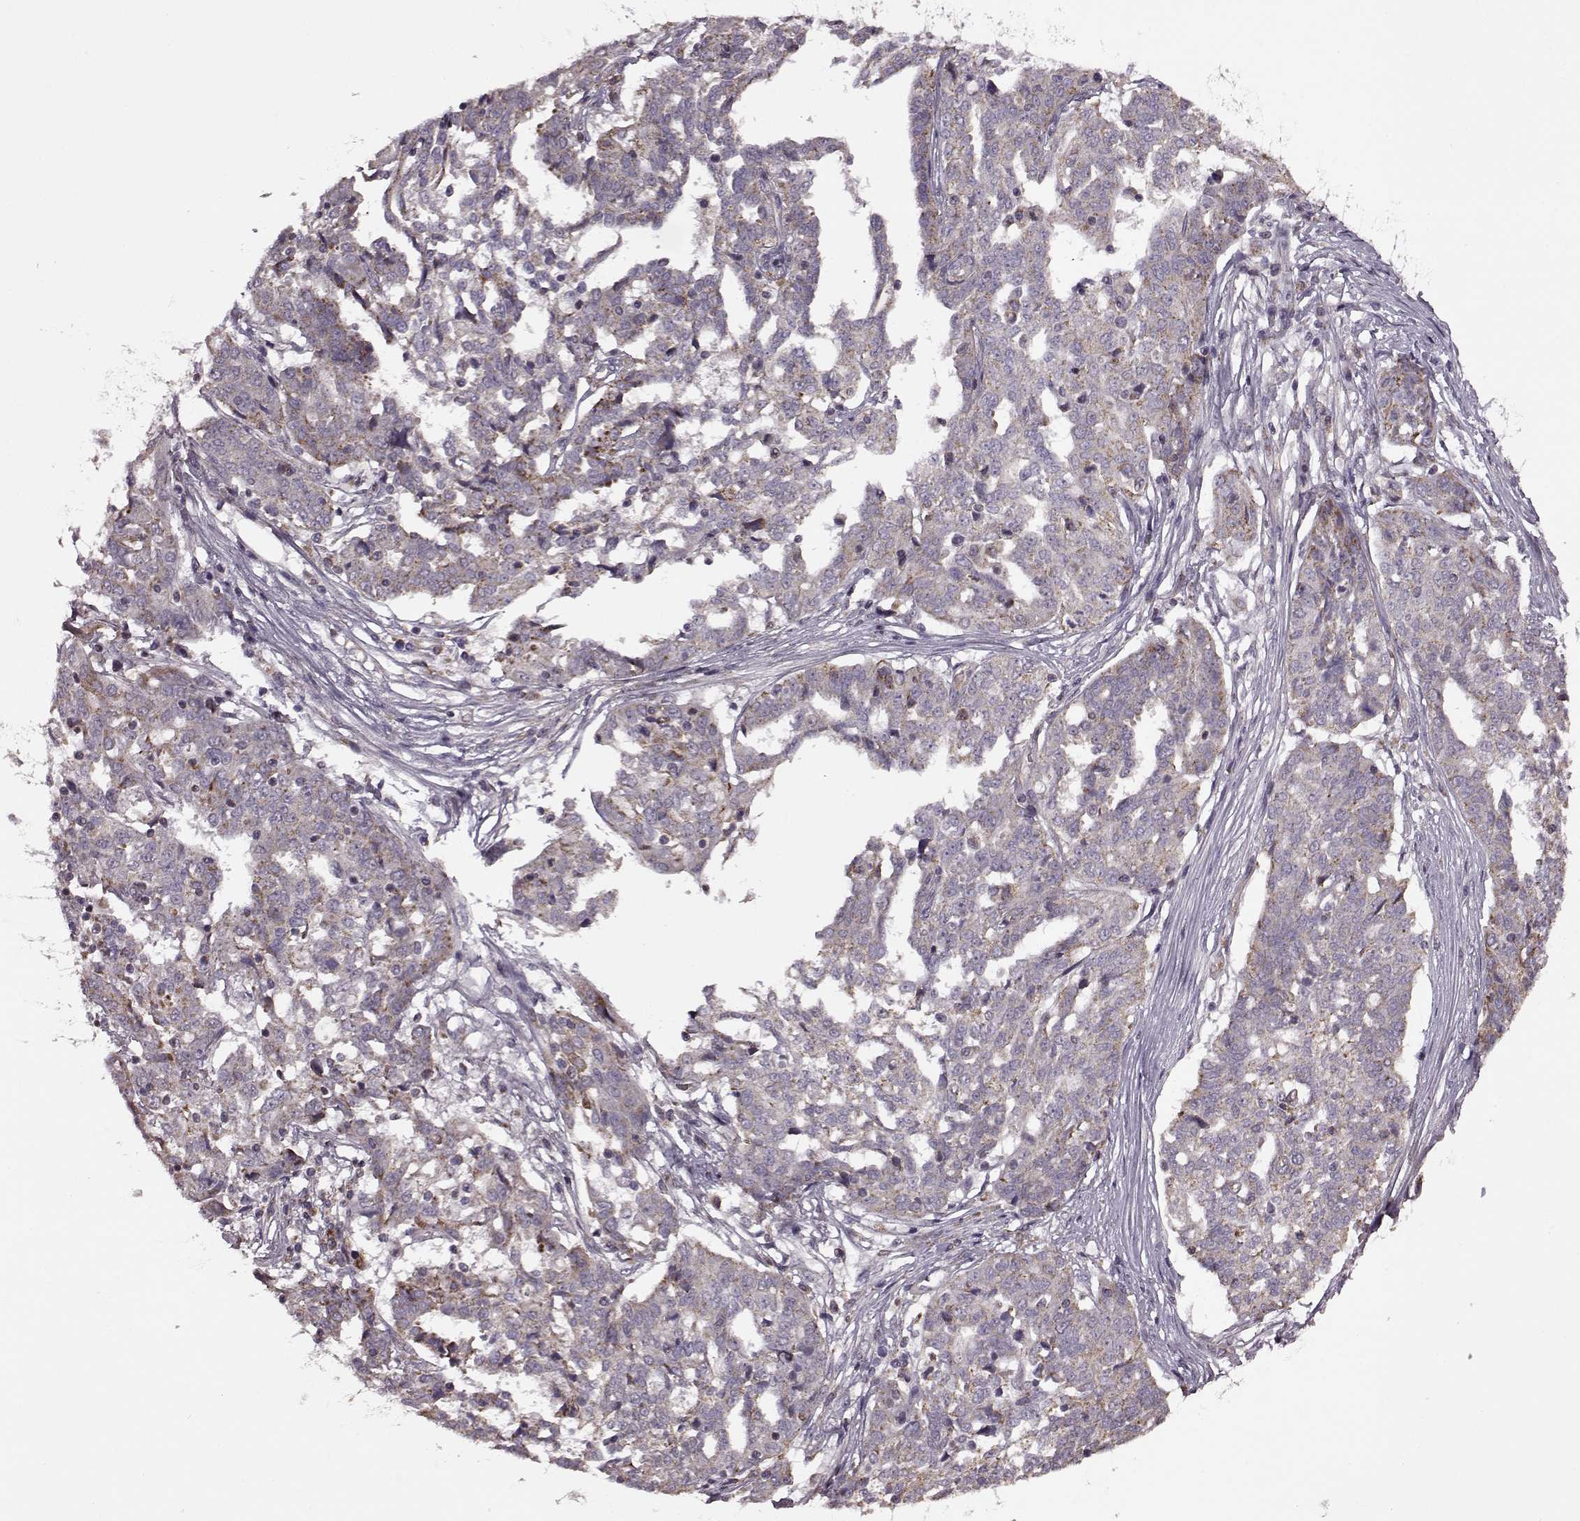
{"staining": {"intensity": "weak", "quantity": ">75%", "location": "cytoplasmic/membranous"}, "tissue": "ovarian cancer", "cell_type": "Tumor cells", "image_type": "cancer", "snomed": [{"axis": "morphology", "description": "Cystadenocarcinoma, serous, NOS"}, {"axis": "topography", "description": "Ovary"}], "caption": "High-power microscopy captured an IHC image of ovarian cancer, revealing weak cytoplasmic/membranous expression in about >75% of tumor cells. (brown staining indicates protein expression, while blue staining denotes nuclei).", "gene": "MTSS1", "patient": {"sex": "female", "age": 67}}